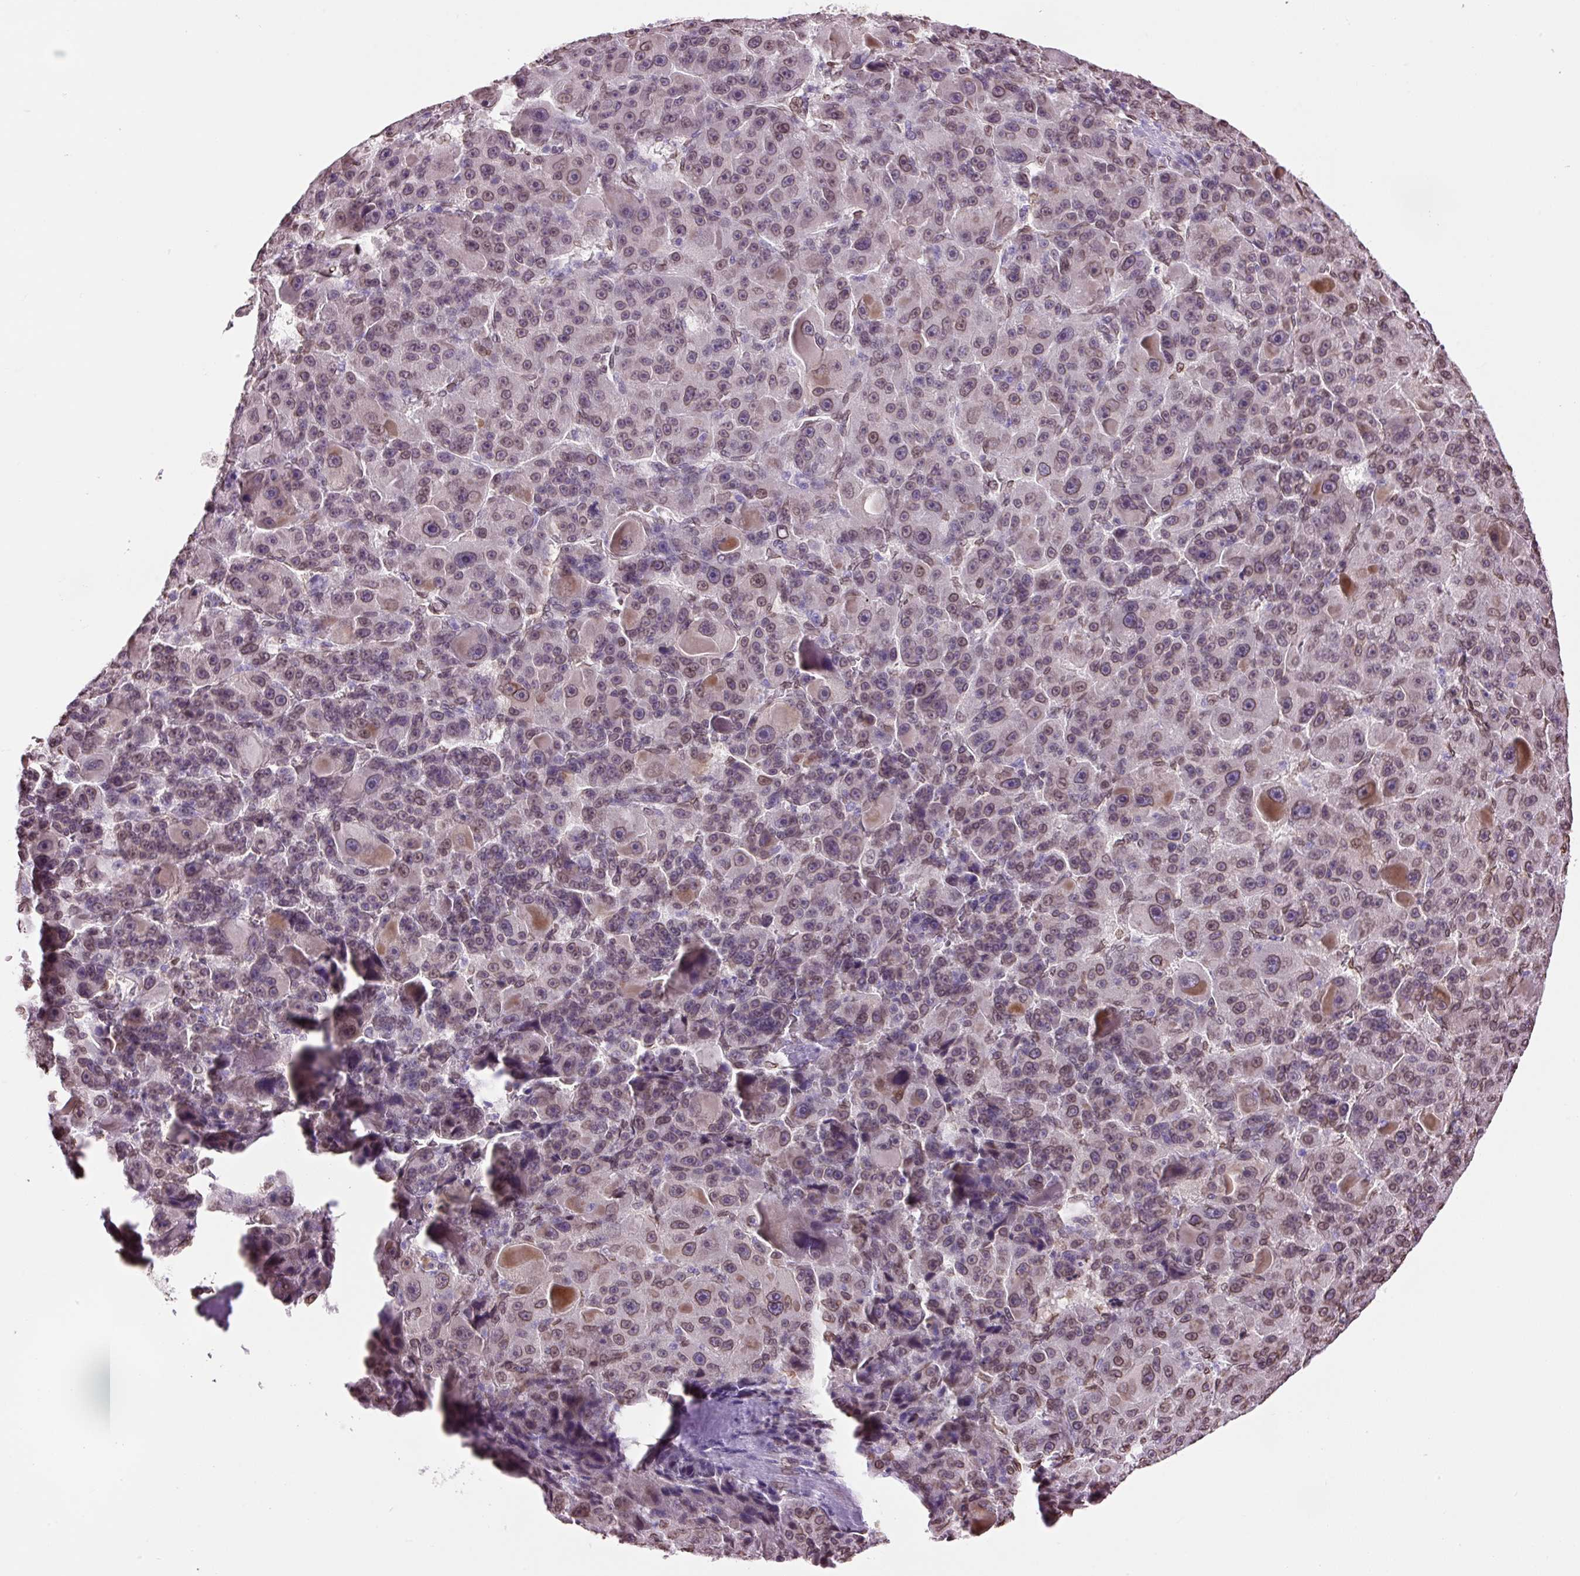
{"staining": {"intensity": "moderate", "quantity": "25%-75%", "location": "cytoplasmic/membranous,nuclear"}, "tissue": "liver cancer", "cell_type": "Tumor cells", "image_type": "cancer", "snomed": [{"axis": "morphology", "description": "Carcinoma, Hepatocellular, NOS"}, {"axis": "topography", "description": "Liver"}], "caption": "Liver cancer stained for a protein (brown) displays moderate cytoplasmic/membranous and nuclear positive positivity in approximately 25%-75% of tumor cells.", "gene": "ZNF224", "patient": {"sex": "male", "age": 76}}